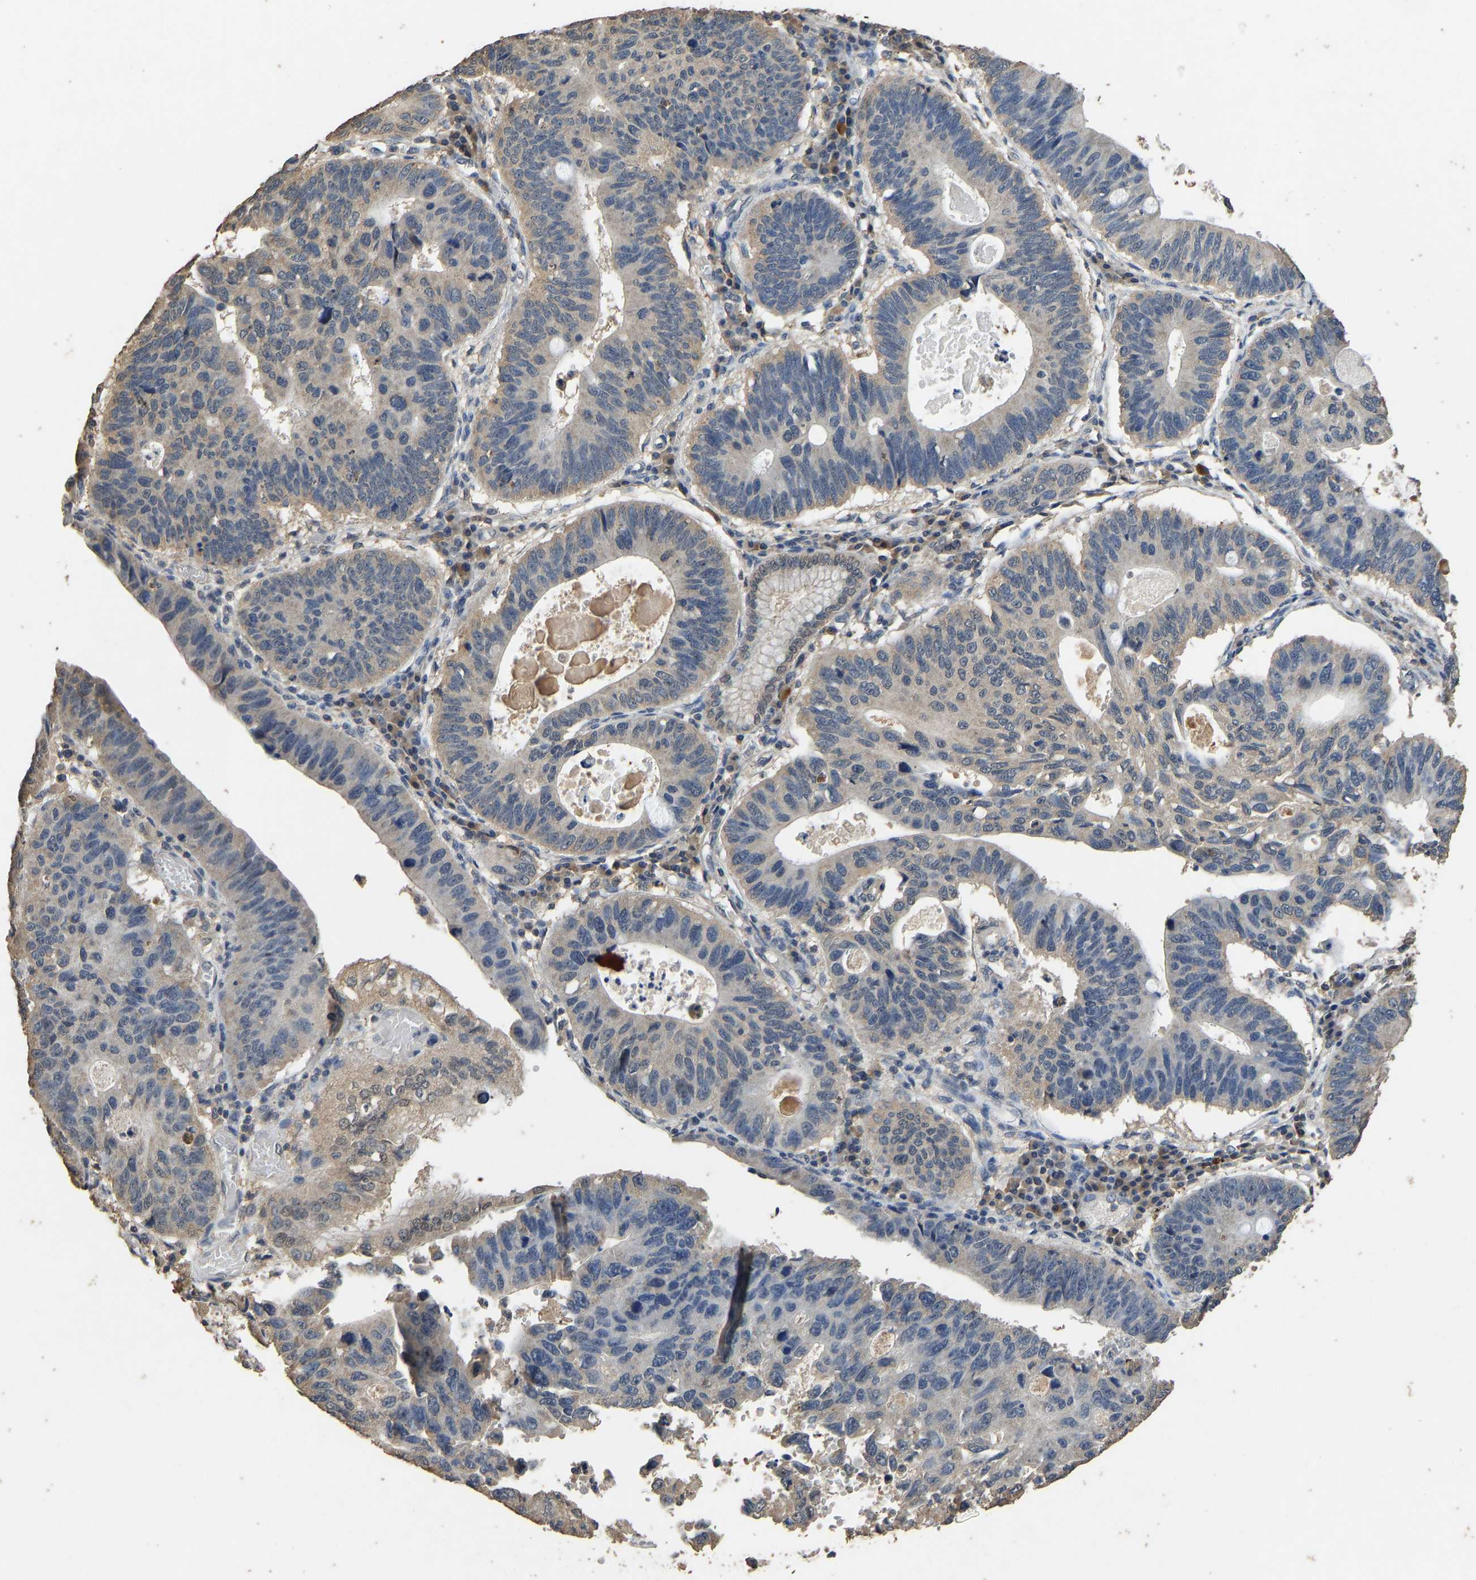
{"staining": {"intensity": "moderate", "quantity": "<25%", "location": "cytoplasmic/membranous"}, "tissue": "stomach cancer", "cell_type": "Tumor cells", "image_type": "cancer", "snomed": [{"axis": "morphology", "description": "Adenocarcinoma, NOS"}, {"axis": "topography", "description": "Stomach"}], "caption": "Immunohistochemistry micrograph of human stomach adenocarcinoma stained for a protein (brown), which exhibits low levels of moderate cytoplasmic/membranous staining in about <25% of tumor cells.", "gene": "CIDEC", "patient": {"sex": "male", "age": 59}}